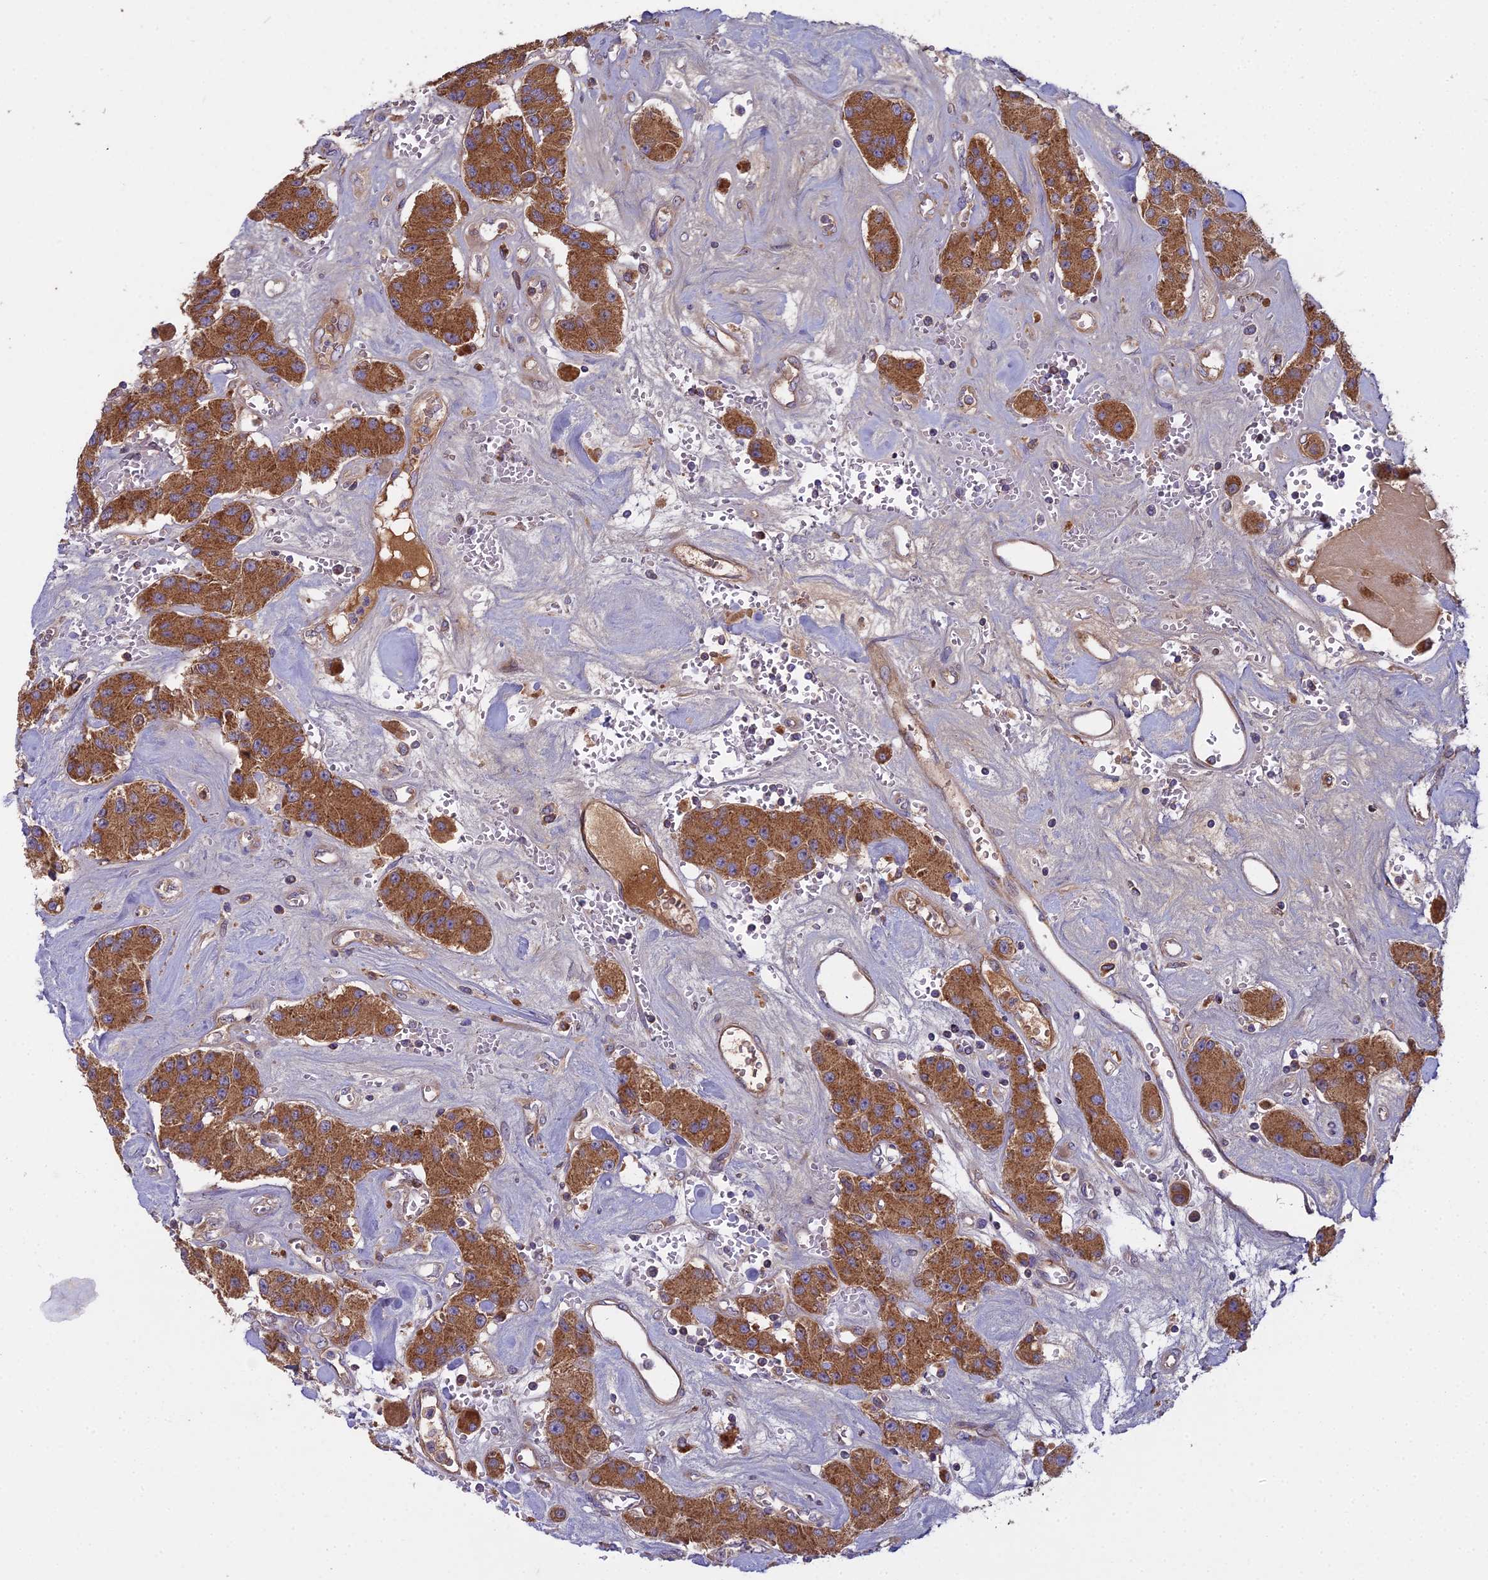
{"staining": {"intensity": "strong", "quantity": ">75%", "location": "cytoplasmic/membranous"}, "tissue": "carcinoid", "cell_type": "Tumor cells", "image_type": "cancer", "snomed": [{"axis": "morphology", "description": "Carcinoid, malignant, NOS"}, {"axis": "topography", "description": "Pancreas"}], "caption": "IHC of malignant carcinoid demonstrates high levels of strong cytoplasmic/membranous positivity in approximately >75% of tumor cells. The staining was performed using DAB to visualize the protein expression in brown, while the nuclei were stained in blue with hematoxylin (Magnification: 20x).", "gene": "CCDC167", "patient": {"sex": "male", "age": 41}}